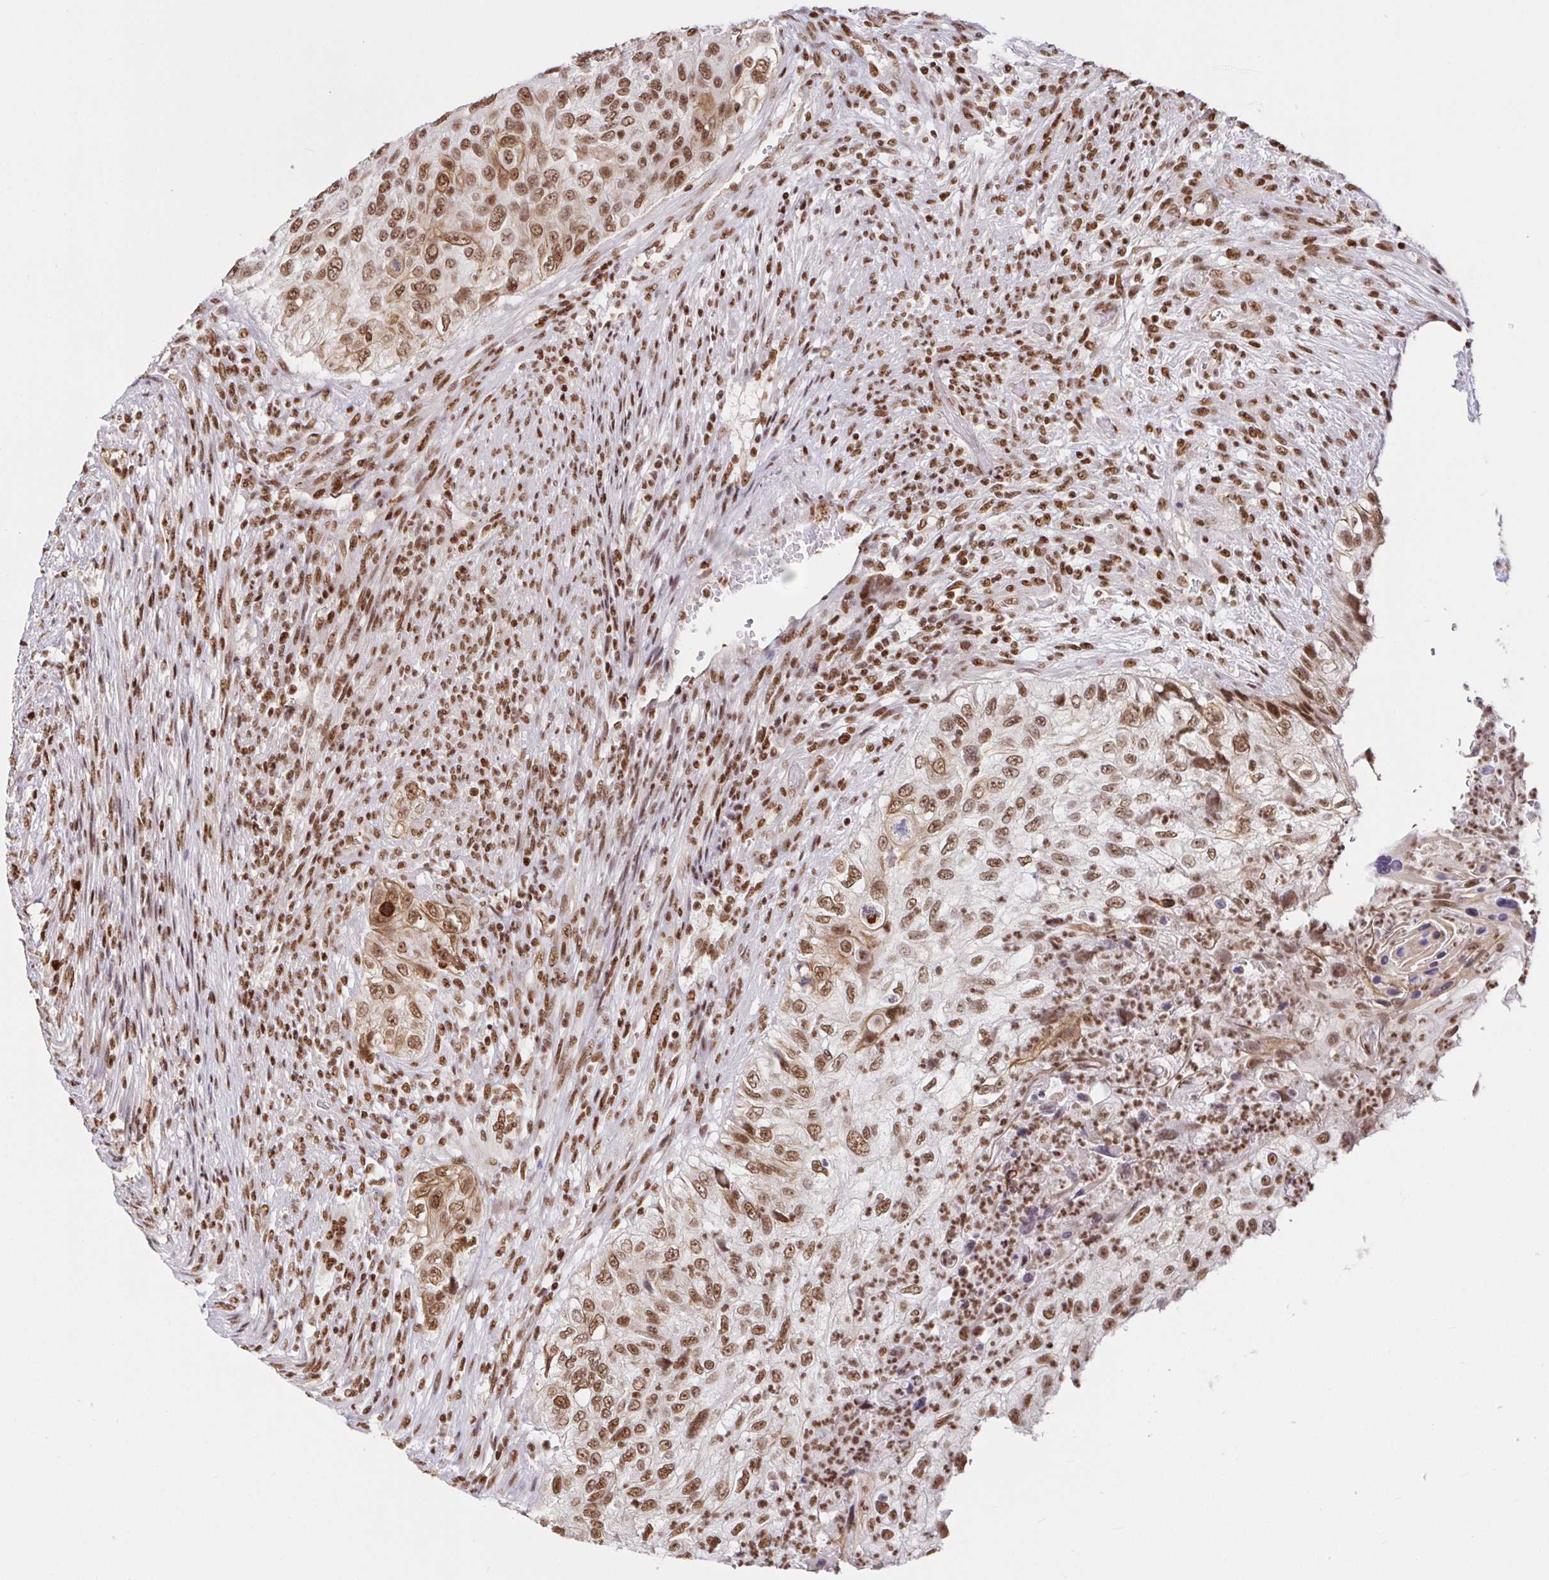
{"staining": {"intensity": "moderate", "quantity": ">75%", "location": "nuclear"}, "tissue": "urothelial cancer", "cell_type": "Tumor cells", "image_type": "cancer", "snomed": [{"axis": "morphology", "description": "Urothelial carcinoma, High grade"}, {"axis": "topography", "description": "Urinary bladder"}], "caption": "Immunohistochemistry (IHC) staining of urothelial cancer, which demonstrates medium levels of moderate nuclear staining in about >75% of tumor cells indicating moderate nuclear protein positivity. The staining was performed using DAB (brown) for protein detection and nuclei were counterstained in hematoxylin (blue).", "gene": "SP3", "patient": {"sex": "female", "age": 60}}